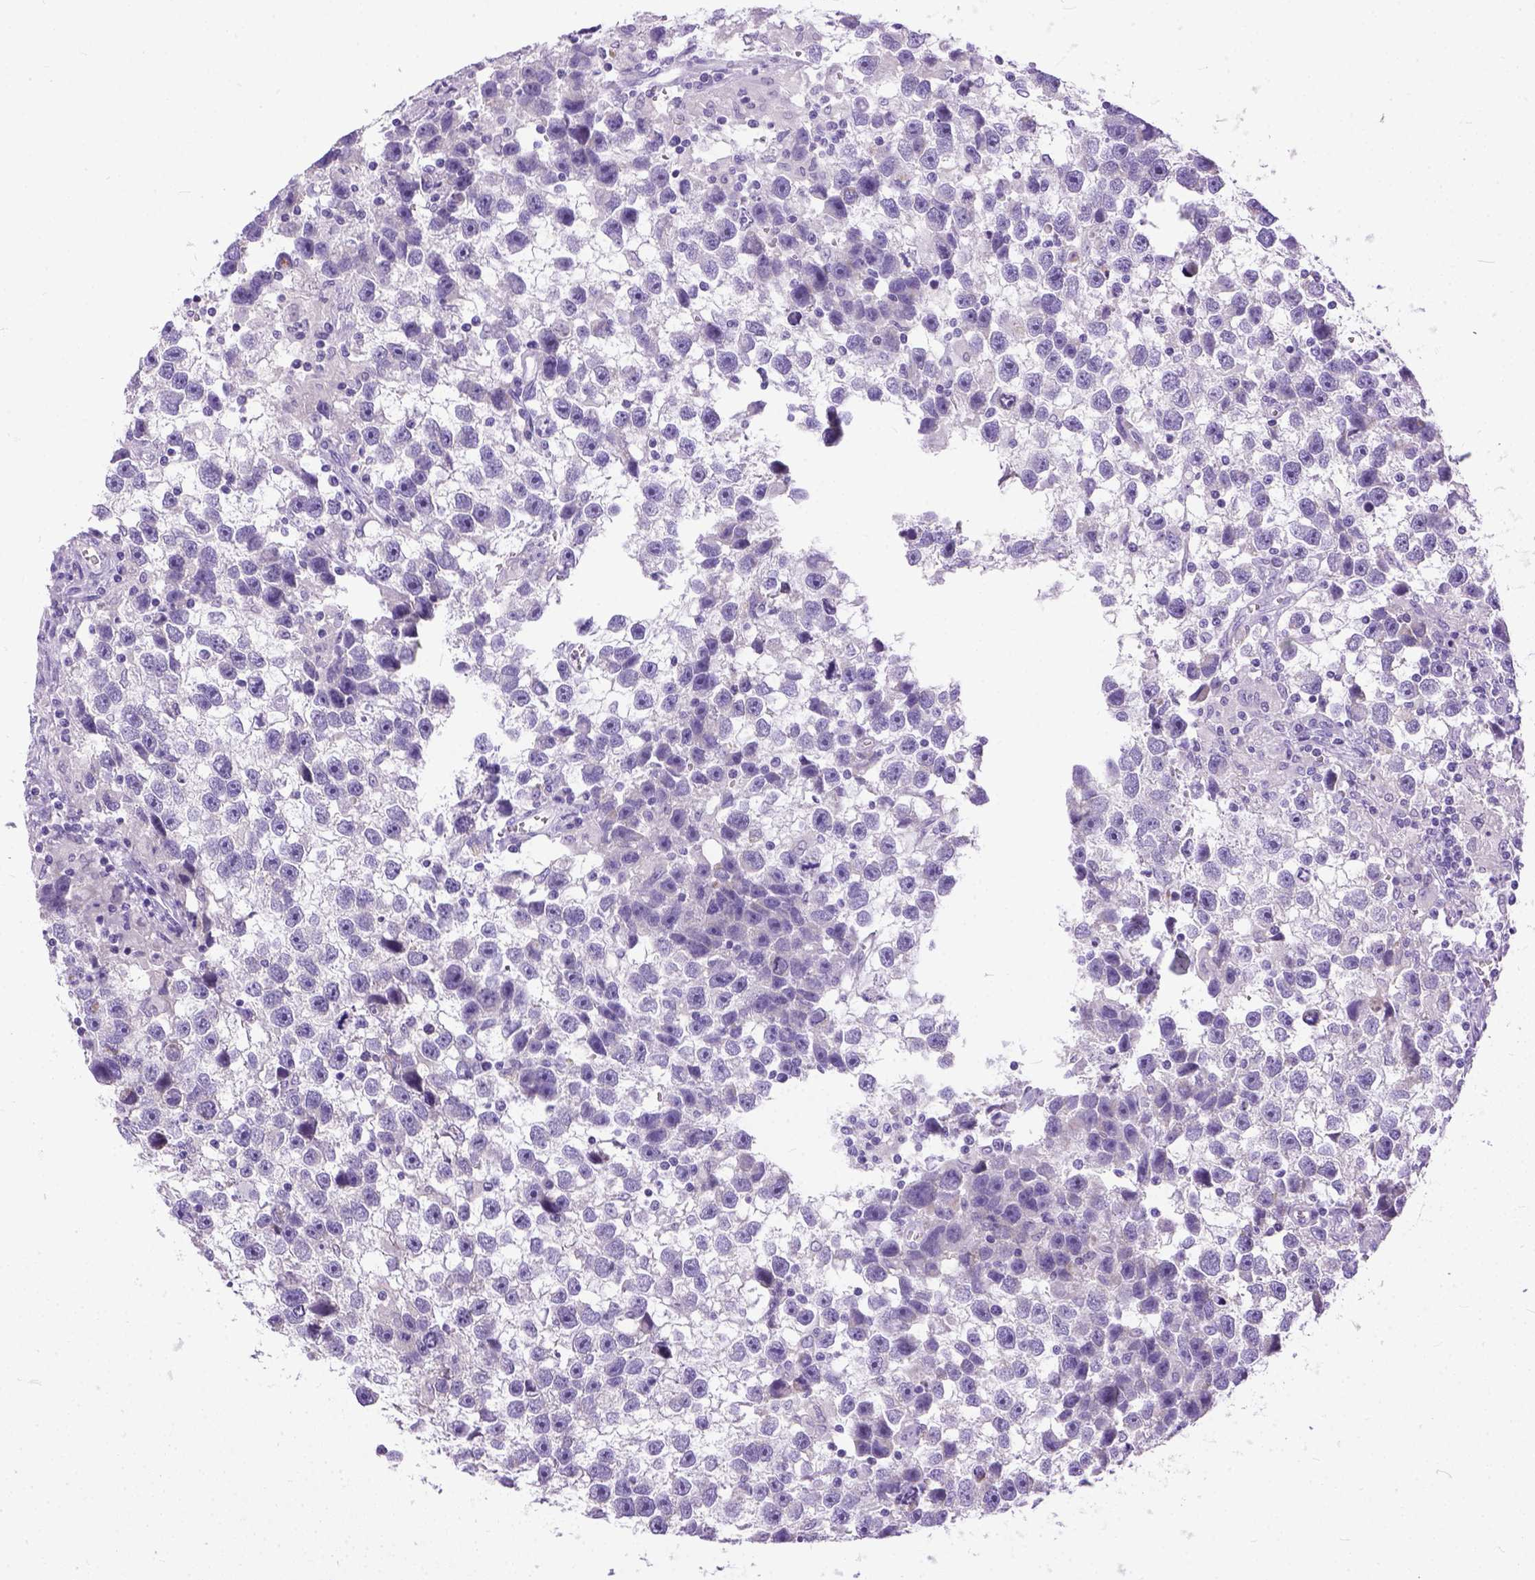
{"staining": {"intensity": "negative", "quantity": "none", "location": "none"}, "tissue": "testis cancer", "cell_type": "Tumor cells", "image_type": "cancer", "snomed": [{"axis": "morphology", "description": "Seminoma, NOS"}, {"axis": "topography", "description": "Testis"}], "caption": "Immunohistochemistry (IHC) of human seminoma (testis) shows no positivity in tumor cells.", "gene": "PLK5", "patient": {"sex": "male", "age": 43}}